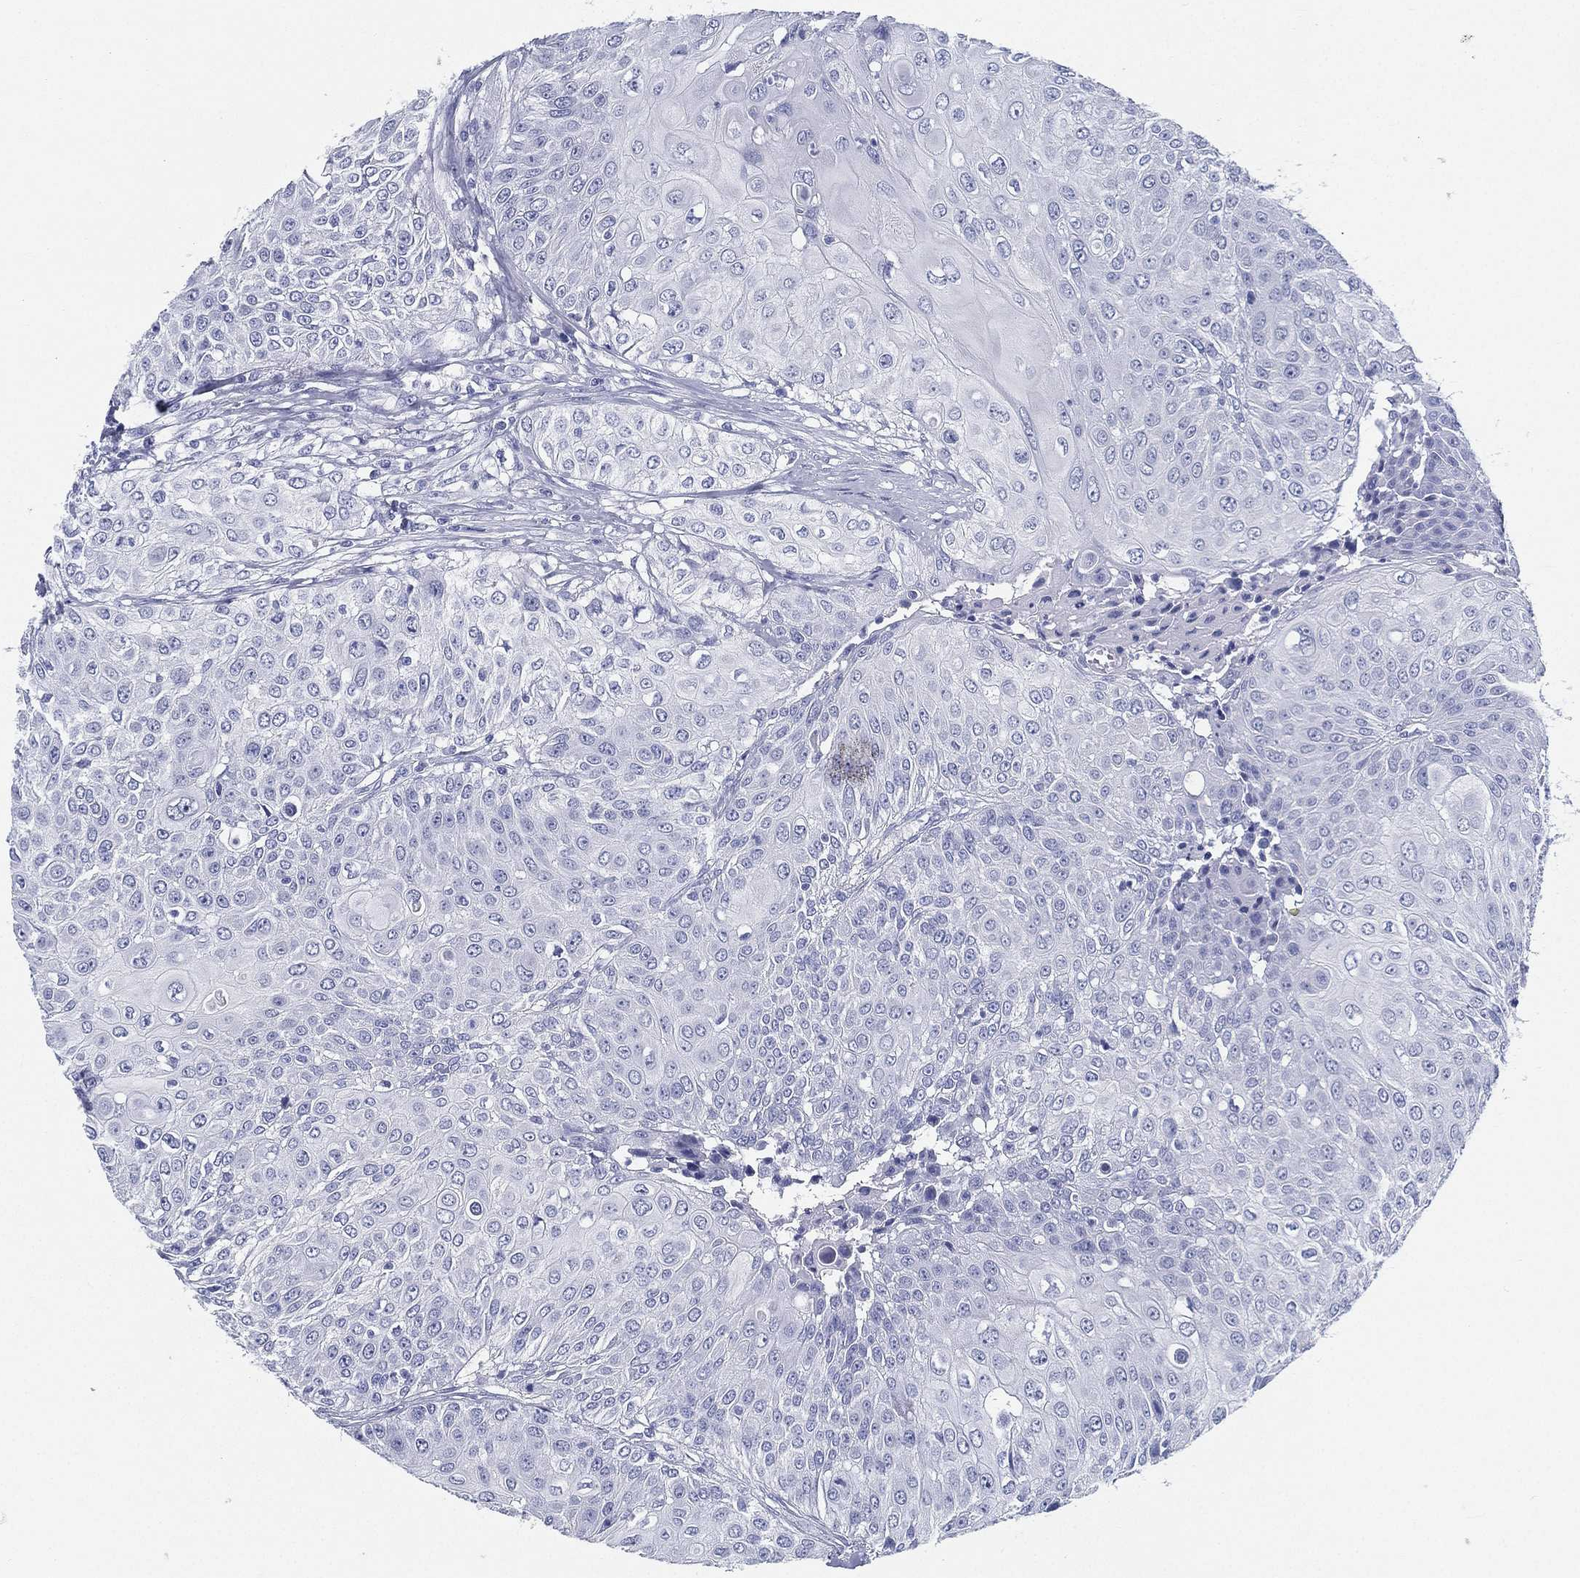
{"staining": {"intensity": "negative", "quantity": "none", "location": "none"}, "tissue": "urothelial cancer", "cell_type": "Tumor cells", "image_type": "cancer", "snomed": [{"axis": "morphology", "description": "Urothelial carcinoma, High grade"}, {"axis": "topography", "description": "Urinary bladder"}], "caption": "Immunohistochemistry of urothelial cancer demonstrates no positivity in tumor cells.", "gene": "ATP1B2", "patient": {"sex": "female", "age": 79}}